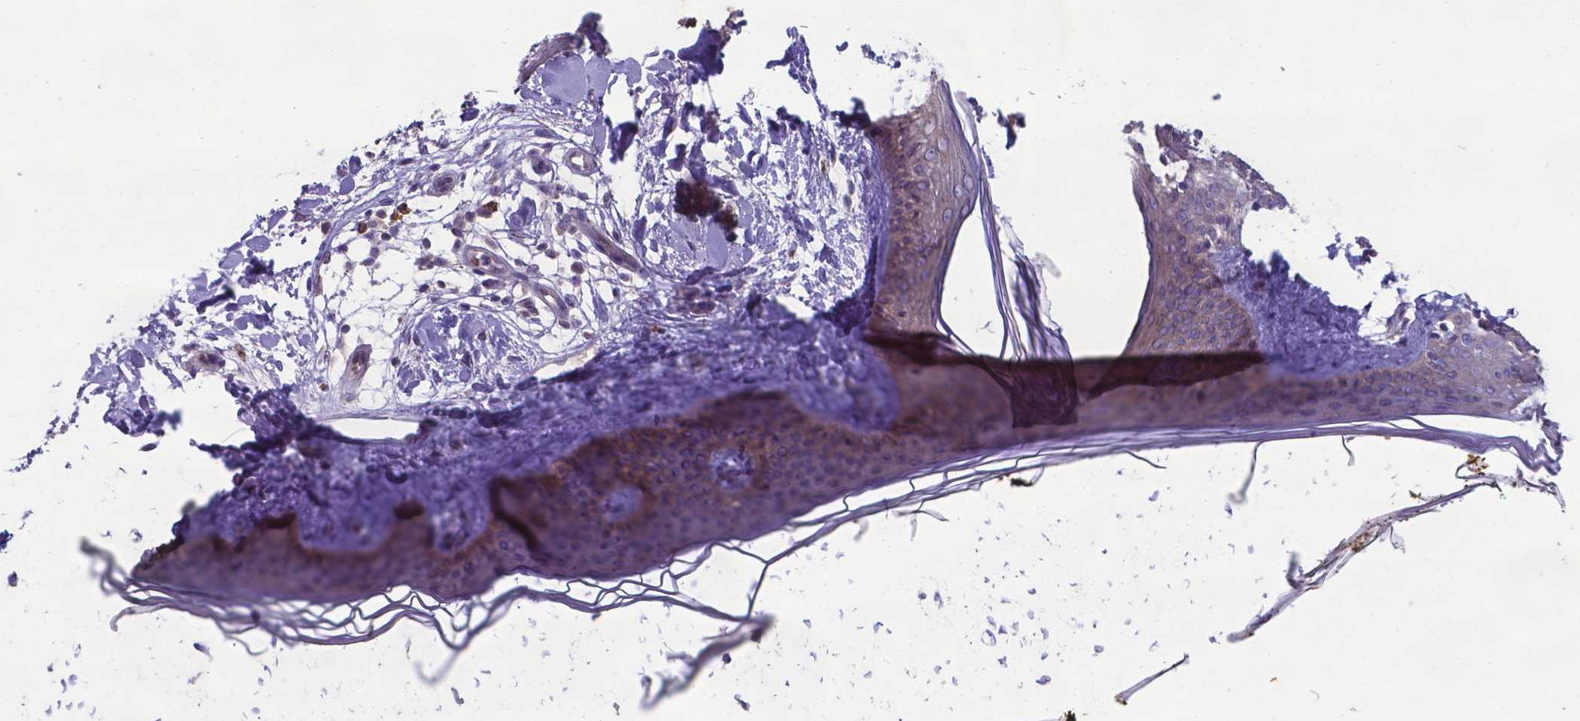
{"staining": {"intensity": "negative", "quantity": "none", "location": "none"}, "tissue": "skin", "cell_type": "Fibroblasts", "image_type": "normal", "snomed": [{"axis": "morphology", "description": "Normal tissue, NOS"}, {"axis": "topography", "description": "Skin"}], "caption": "Immunohistochemistry photomicrograph of normal skin stained for a protein (brown), which exhibits no positivity in fibroblasts. (DAB (3,3'-diaminobenzidine) IHC visualized using brightfield microscopy, high magnification).", "gene": "TYRO3", "patient": {"sex": "female", "age": 34}}